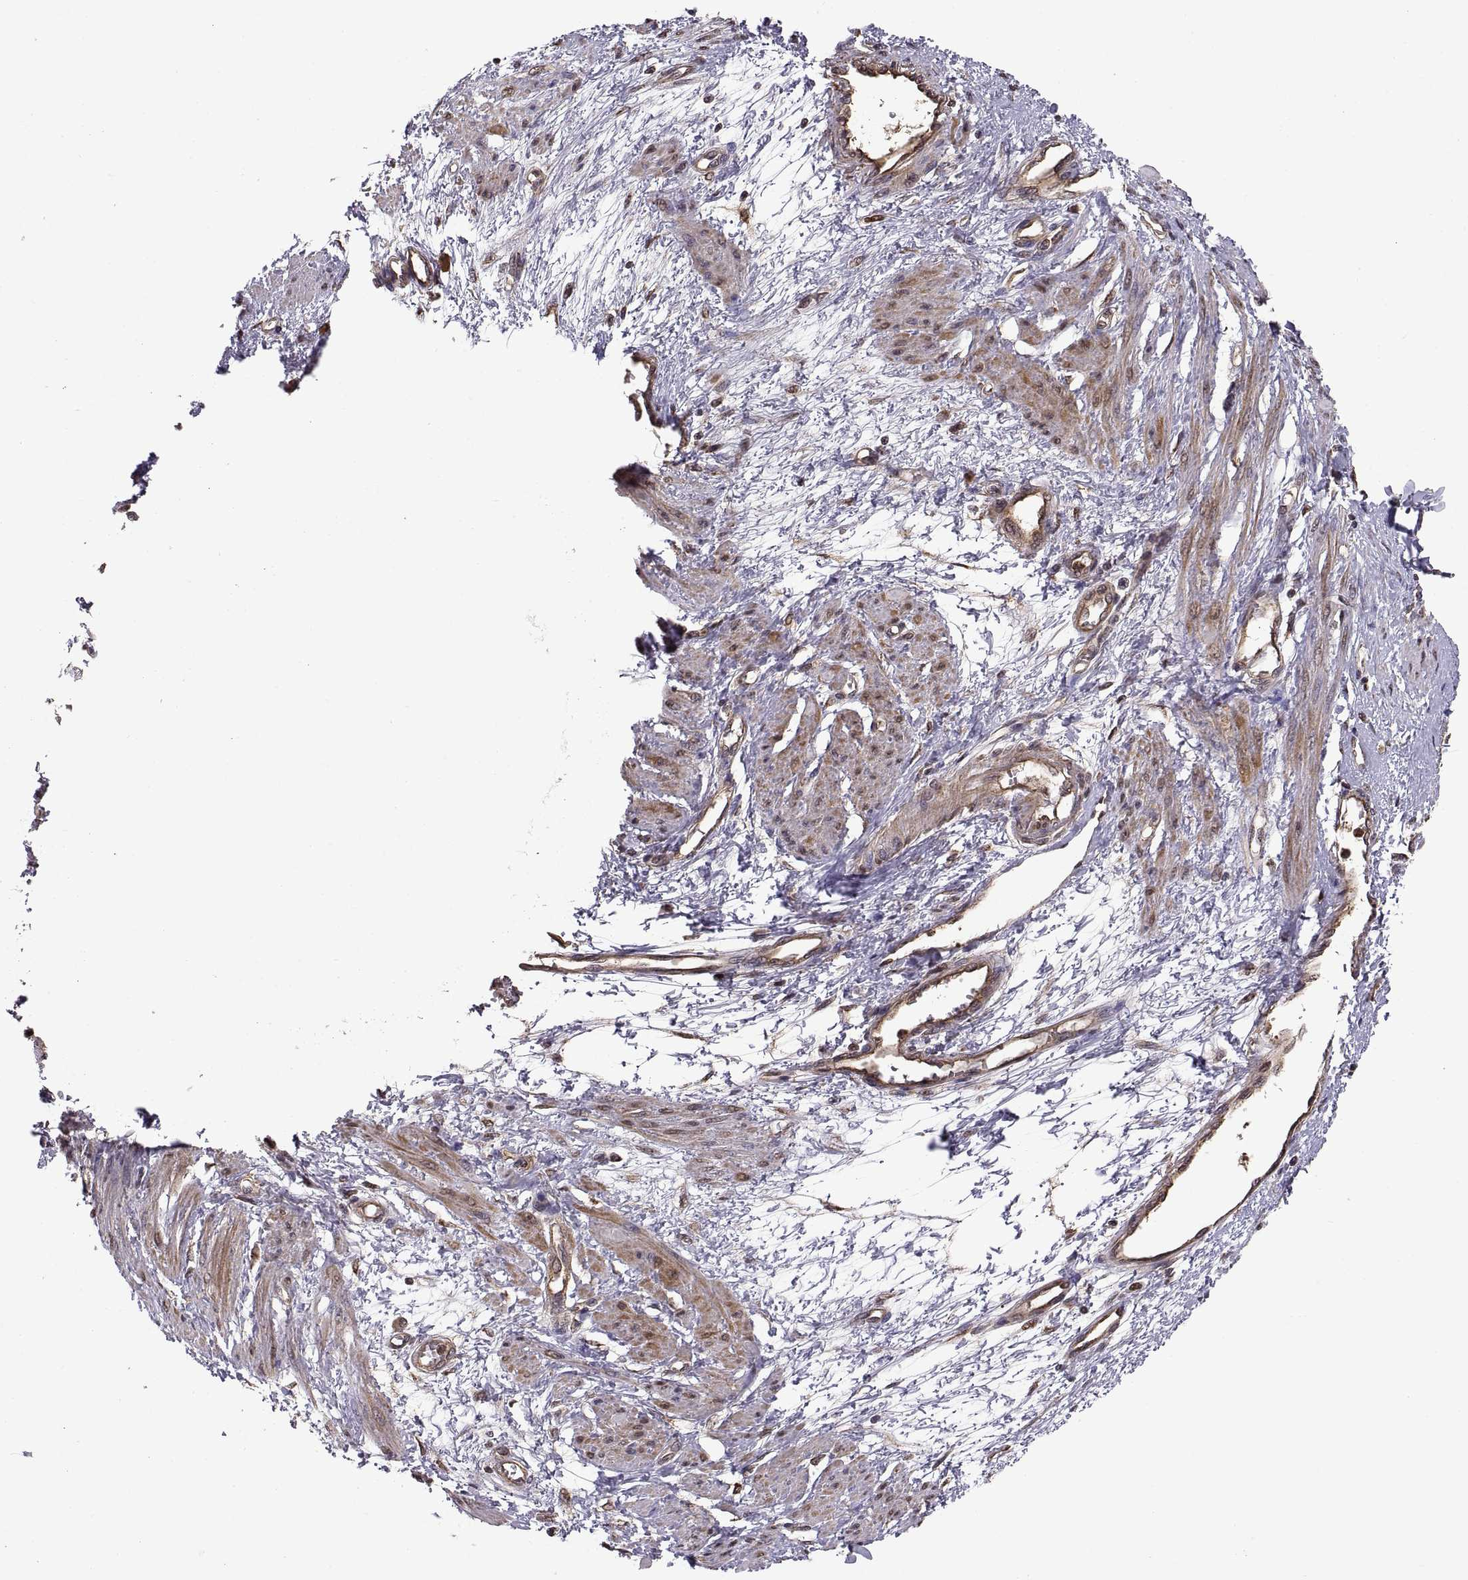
{"staining": {"intensity": "strong", "quantity": "25%-75%", "location": "cytoplasmic/membranous"}, "tissue": "smooth muscle", "cell_type": "Smooth muscle cells", "image_type": "normal", "snomed": [{"axis": "morphology", "description": "Normal tissue, NOS"}, {"axis": "topography", "description": "Smooth muscle"}, {"axis": "topography", "description": "Uterus"}], "caption": "This histopathology image displays immunohistochemistry staining of unremarkable smooth muscle, with high strong cytoplasmic/membranous positivity in approximately 25%-75% of smooth muscle cells.", "gene": "ARRB1", "patient": {"sex": "female", "age": 39}}